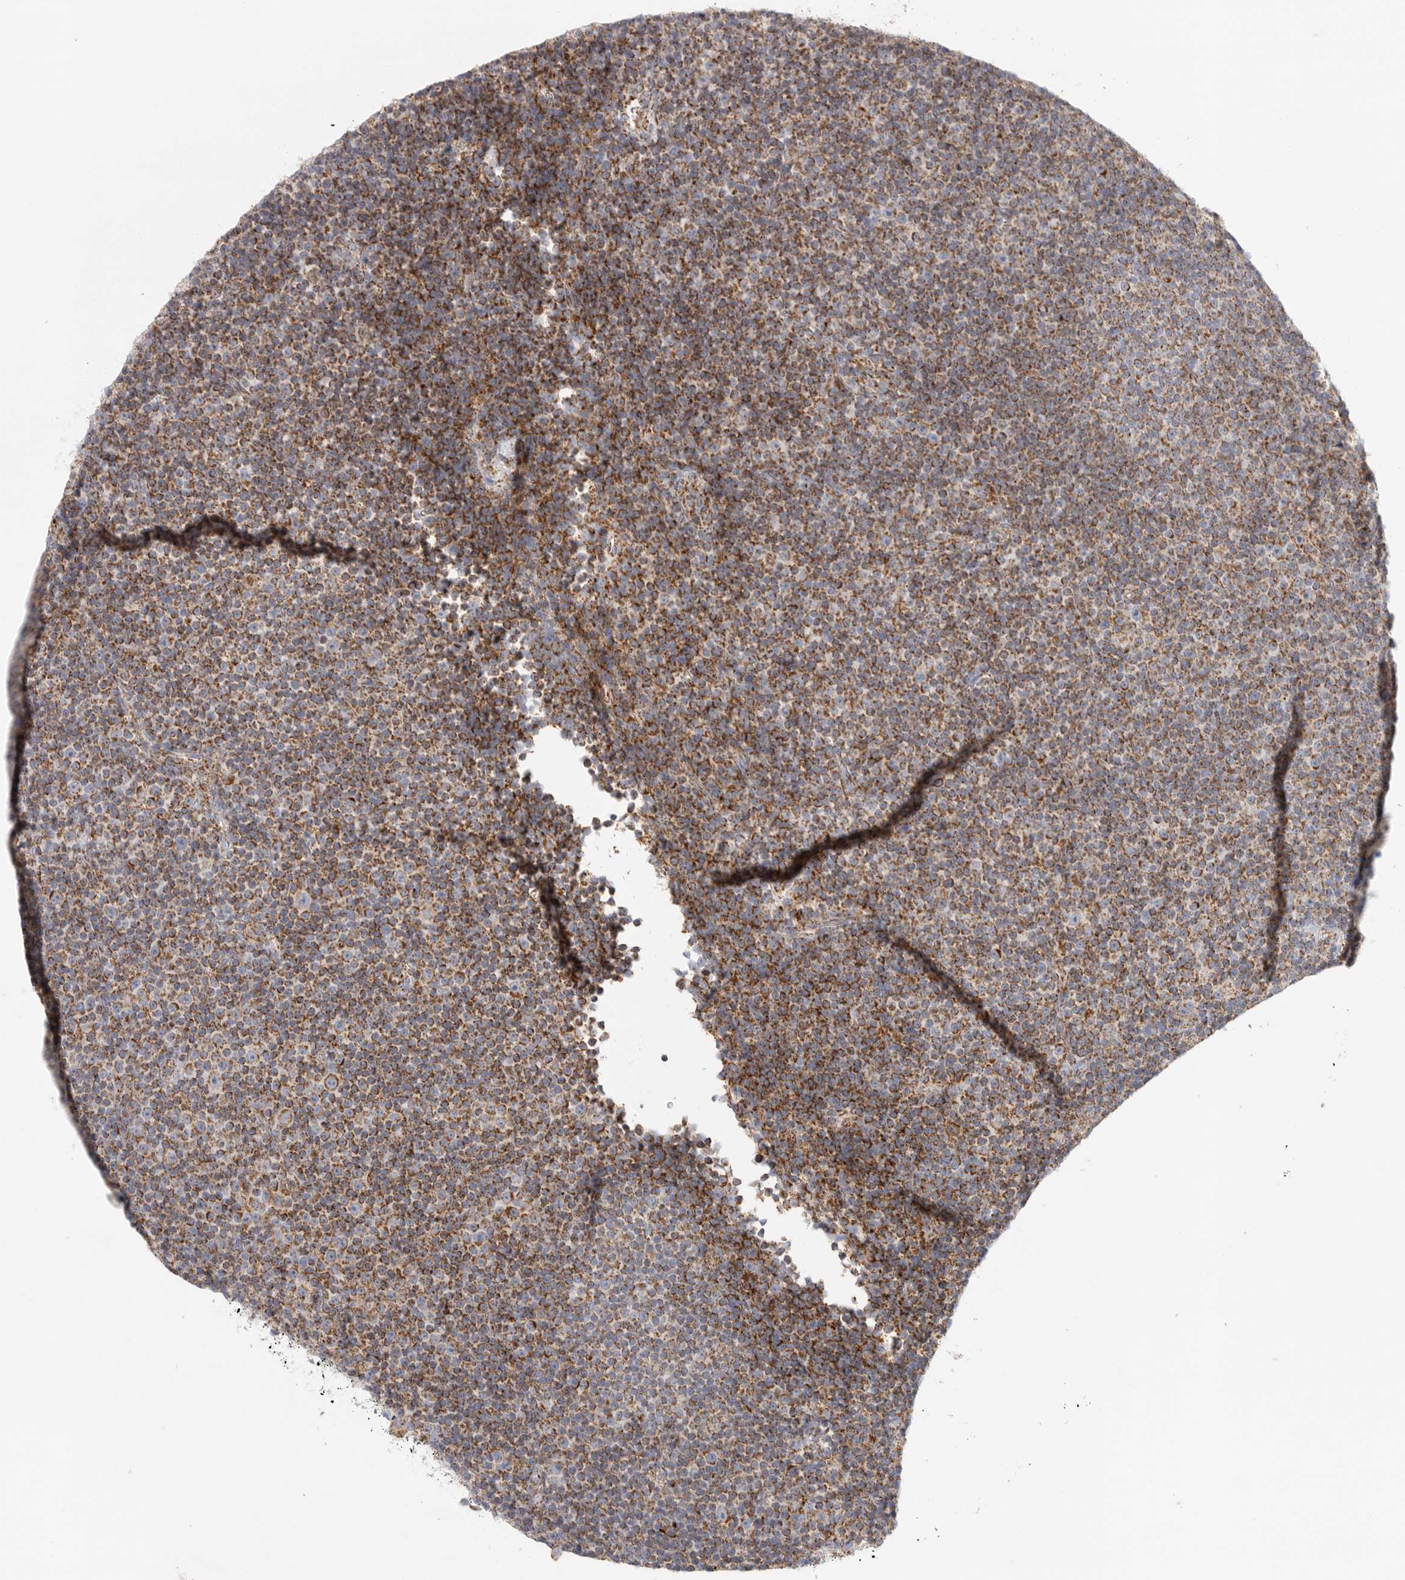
{"staining": {"intensity": "moderate", "quantity": ">75%", "location": "cytoplasmic/membranous"}, "tissue": "lymphoma", "cell_type": "Tumor cells", "image_type": "cancer", "snomed": [{"axis": "morphology", "description": "Malignant lymphoma, non-Hodgkin's type, Low grade"}, {"axis": "topography", "description": "Lymph node"}], "caption": "Protein expression analysis of lymphoma exhibits moderate cytoplasmic/membranous positivity in approximately >75% of tumor cells. (DAB (3,3'-diaminobenzidine) = brown stain, brightfield microscopy at high magnification).", "gene": "SLC25A26", "patient": {"sex": "female", "age": 67}}